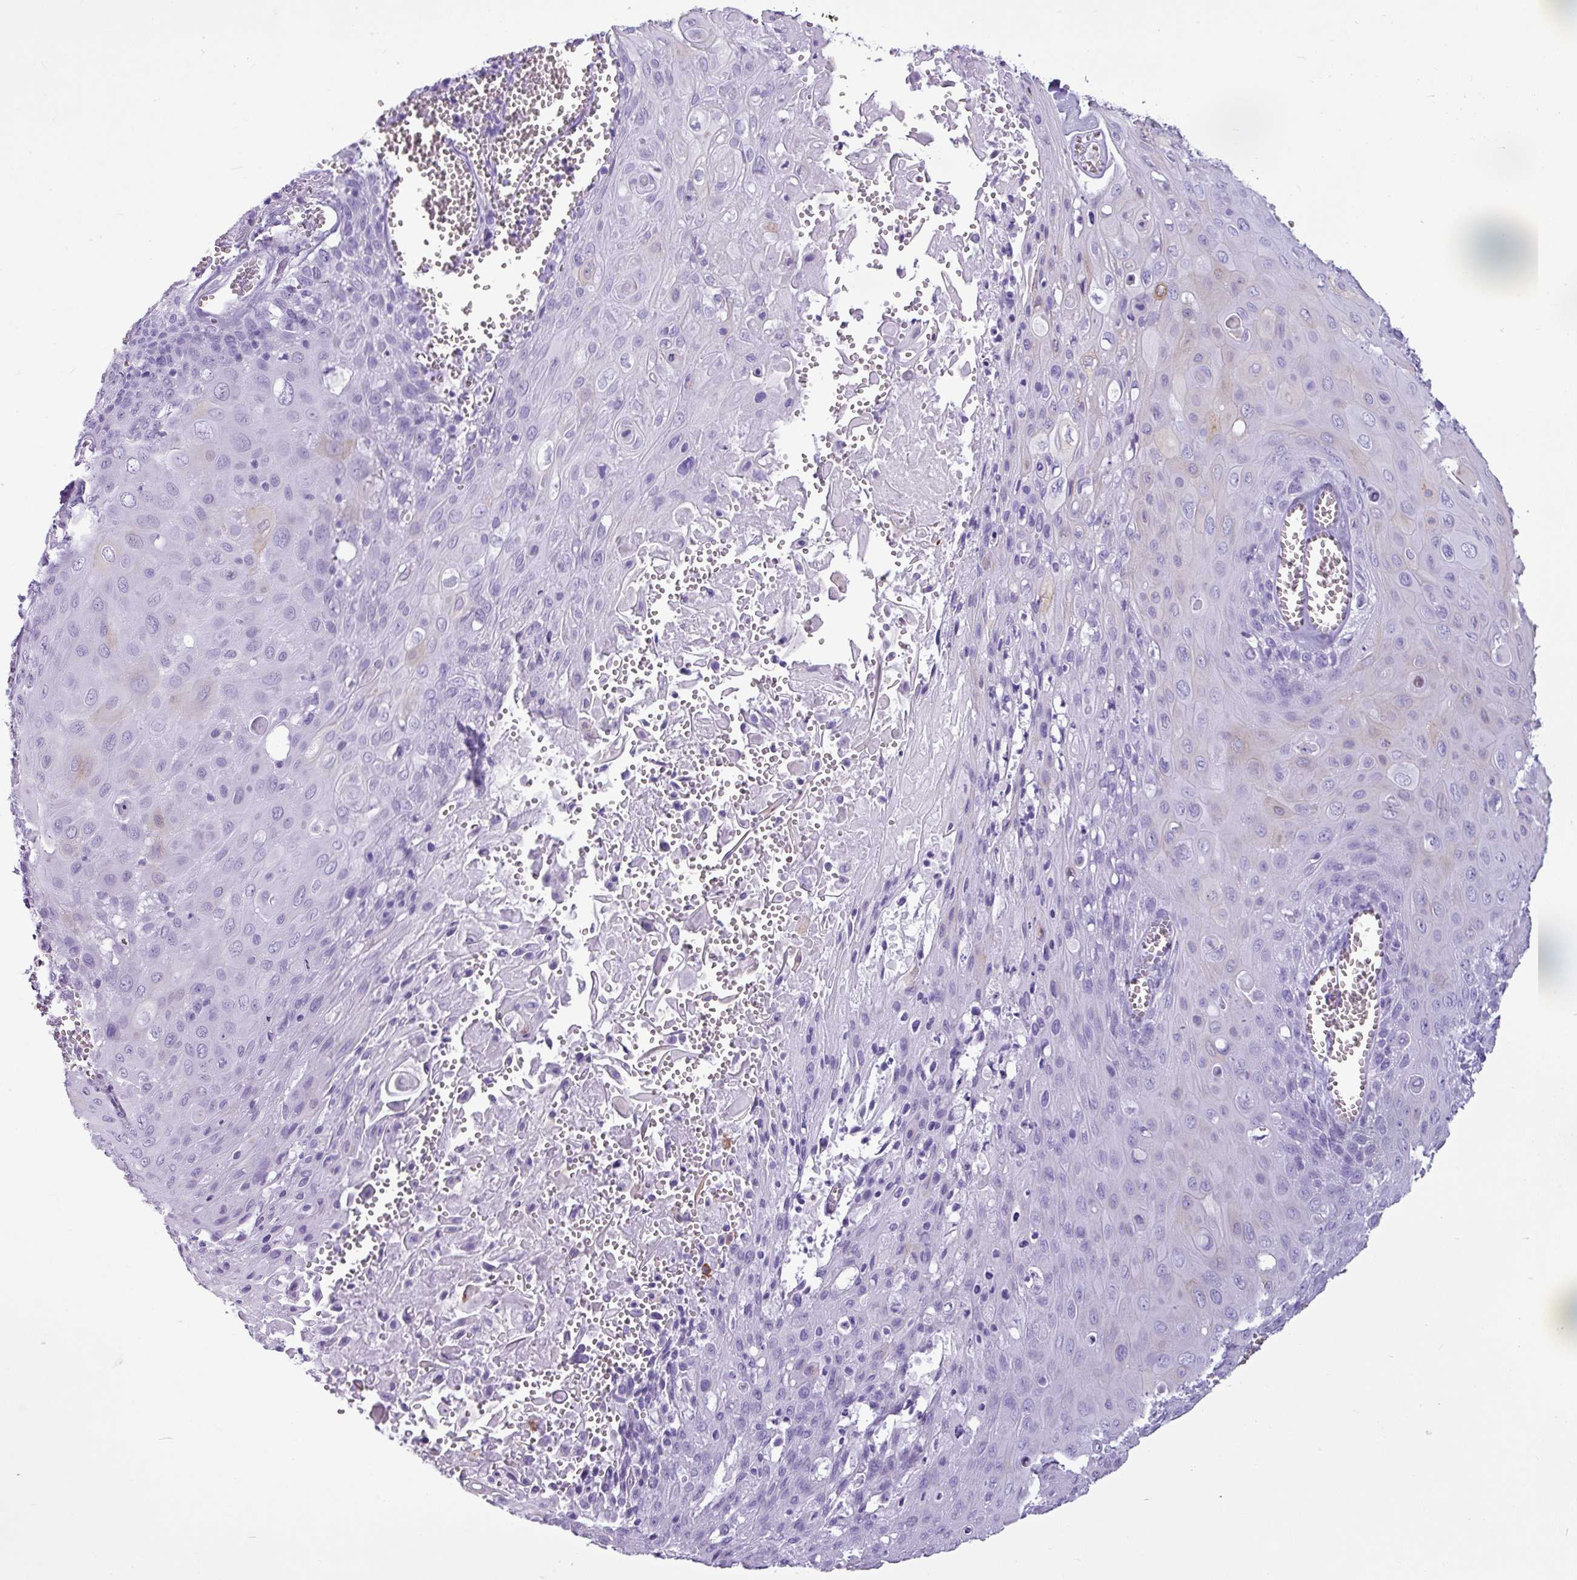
{"staining": {"intensity": "negative", "quantity": "none", "location": "none"}, "tissue": "cervical cancer", "cell_type": "Tumor cells", "image_type": "cancer", "snomed": [{"axis": "morphology", "description": "Squamous cell carcinoma, NOS"}, {"axis": "topography", "description": "Cervix"}], "caption": "There is no significant positivity in tumor cells of cervical cancer.", "gene": "AMY1B", "patient": {"sex": "female", "age": 39}}